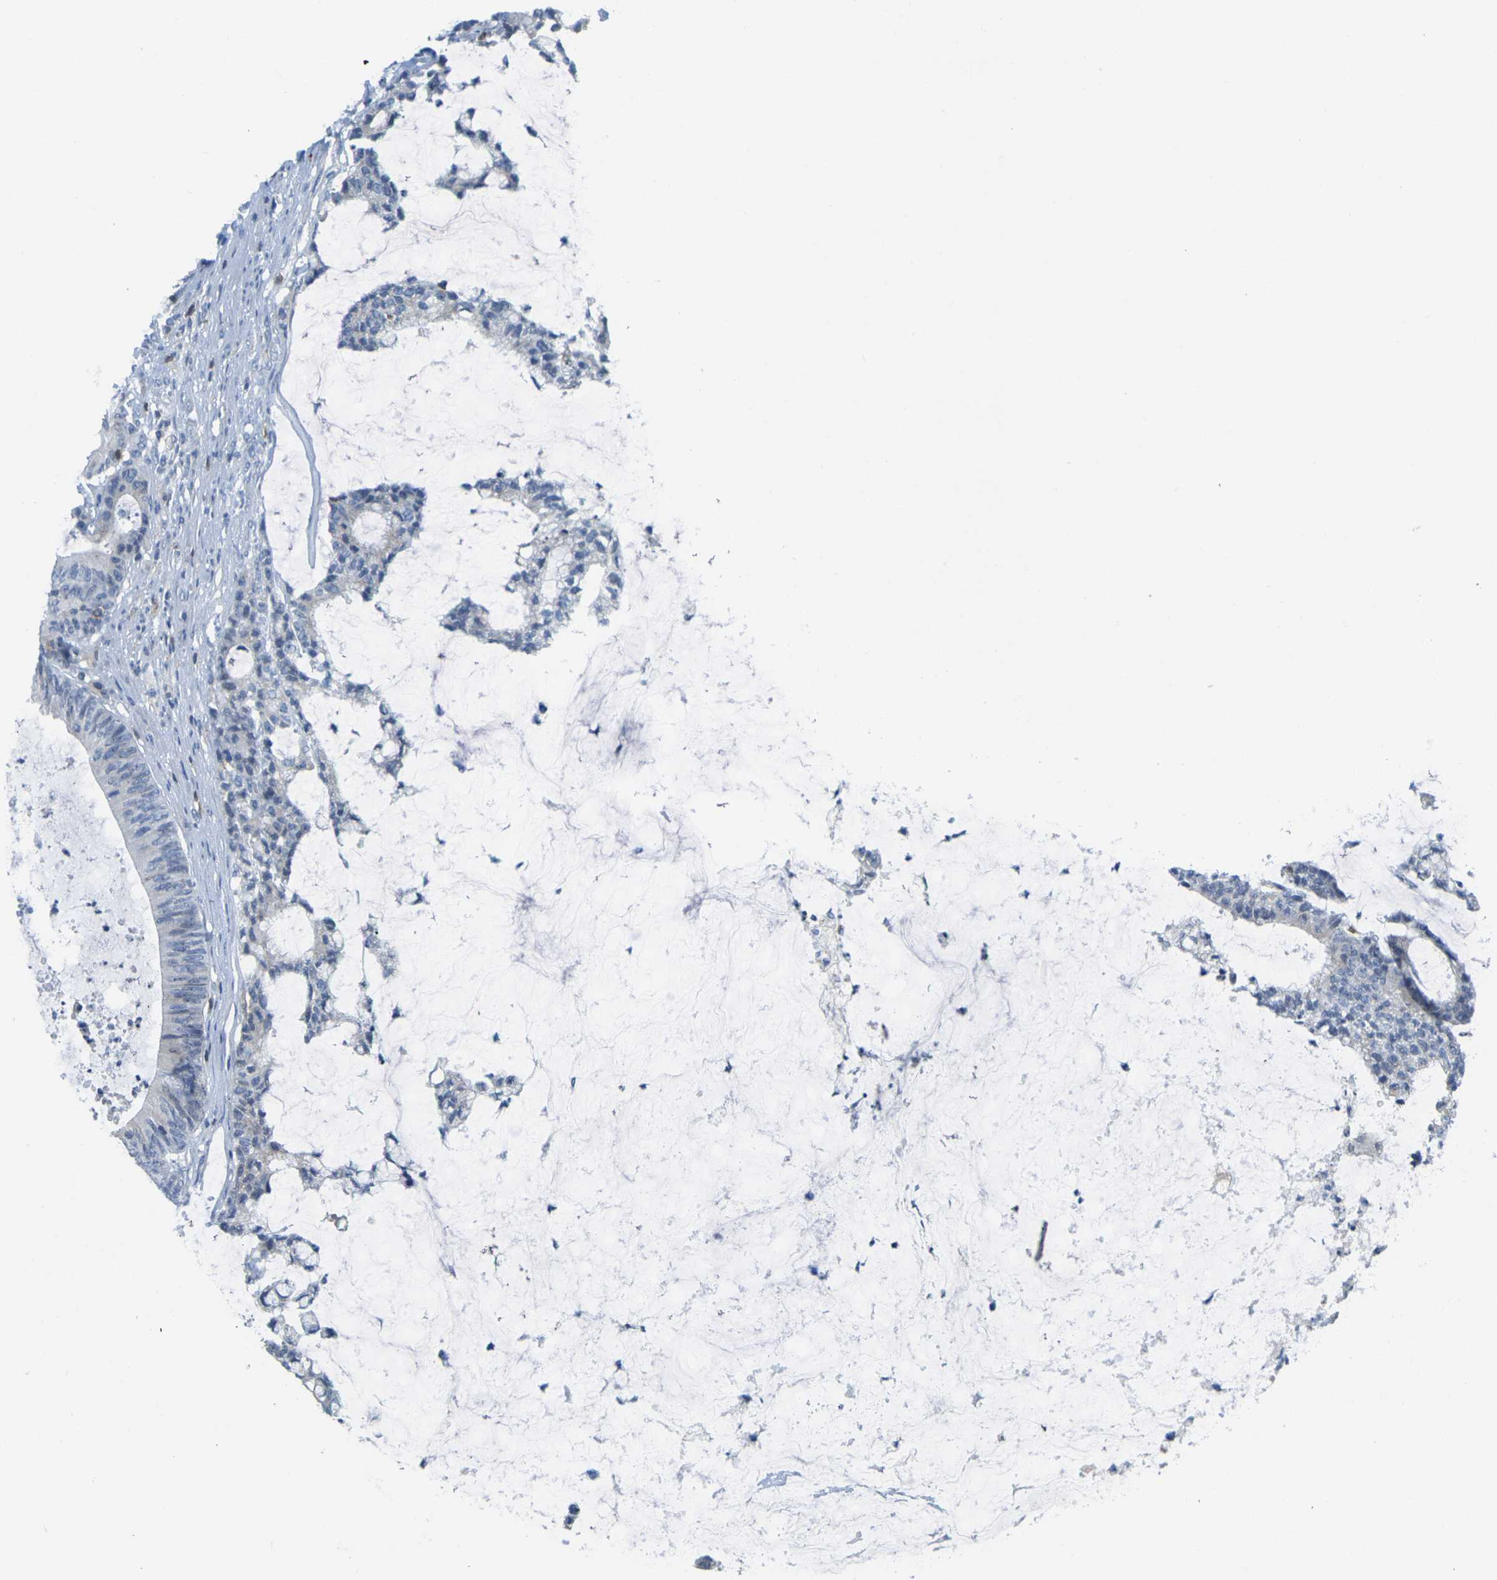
{"staining": {"intensity": "negative", "quantity": "none", "location": "none"}, "tissue": "colorectal cancer", "cell_type": "Tumor cells", "image_type": "cancer", "snomed": [{"axis": "morphology", "description": "Adenocarcinoma, NOS"}, {"axis": "topography", "description": "Colon"}], "caption": "IHC histopathology image of human colorectal cancer stained for a protein (brown), which demonstrates no positivity in tumor cells. (Immunohistochemistry, brightfield microscopy, high magnification).", "gene": "CD3D", "patient": {"sex": "female", "age": 84}}